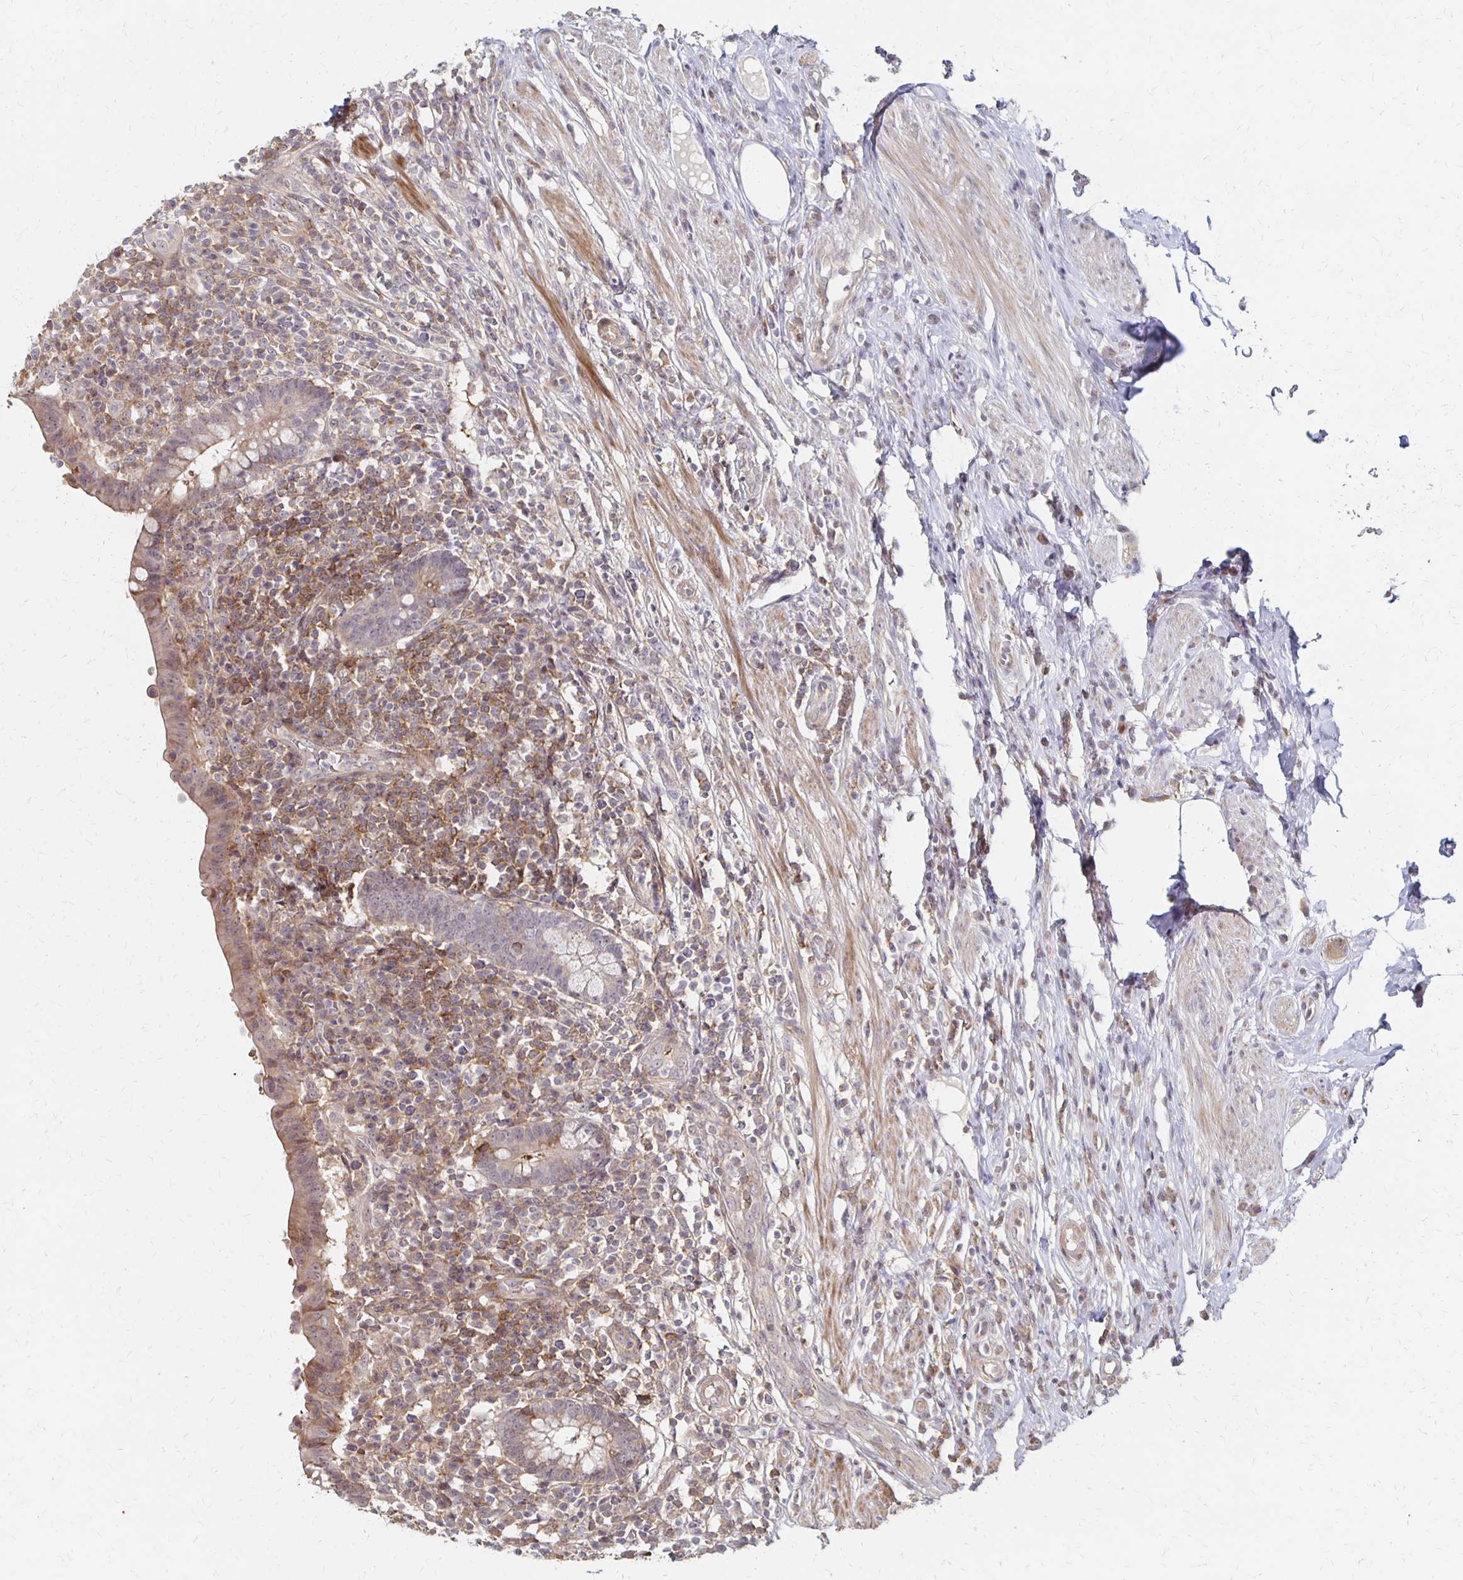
{"staining": {"intensity": "weak", "quantity": "25%-75%", "location": "cytoplasmic/membranous"}, "tissue": "appendix", "cell_type": "Glandular cells", "image_type": "normal", "snomed": [{"axis": "morphology", "description": "Normal tissue, NOS"}, {"axis": "topography", "description": "Appendix"}], "caption": "This is a photomicrograph of immunohistochemistry (IHC) staining of normal appendix, which shows weak expression in the cytoplasmic/membranous of glandular cells.", "gene": "PRKCB", "patient": {"sex": "female", "age": 56}}